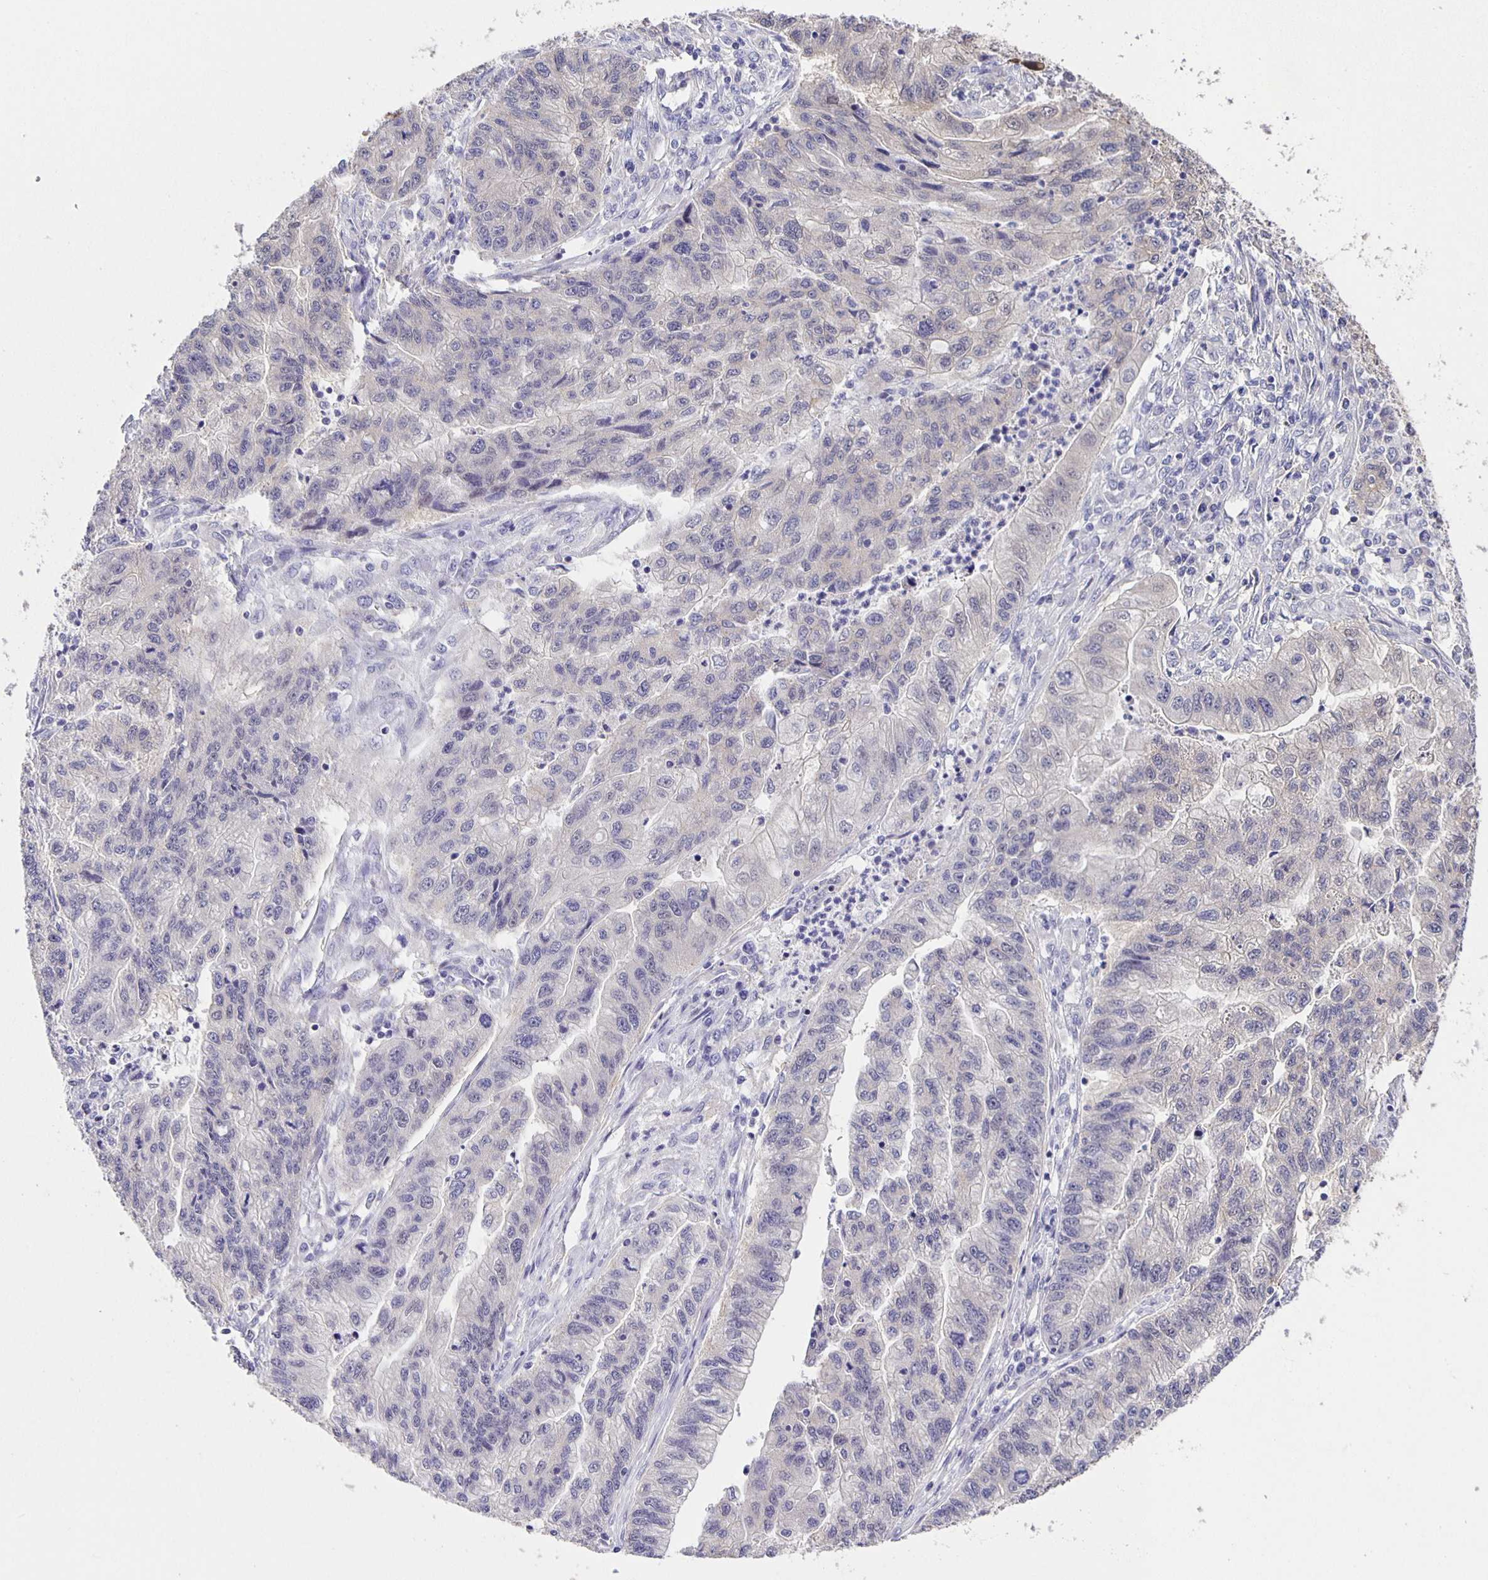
{"staining": {"intensity": "negative", "quantity": "none", "location": "none"}, "tissue": "stomach cancer", "cell_type": "Tumor cells", "image_type": "cancer", "snomed": [{"axis": "morphology", "description": "Adenocarcinoma, NOS"}, {"axis": "topography", "description": "Stomach"}], "caption": "Human stomach cancer stained for a protein using immunohistochemistry exhibits no expression in tumor cells.", "gene": "JMJD4", "patient": {"sex": "male", "age": 83}}